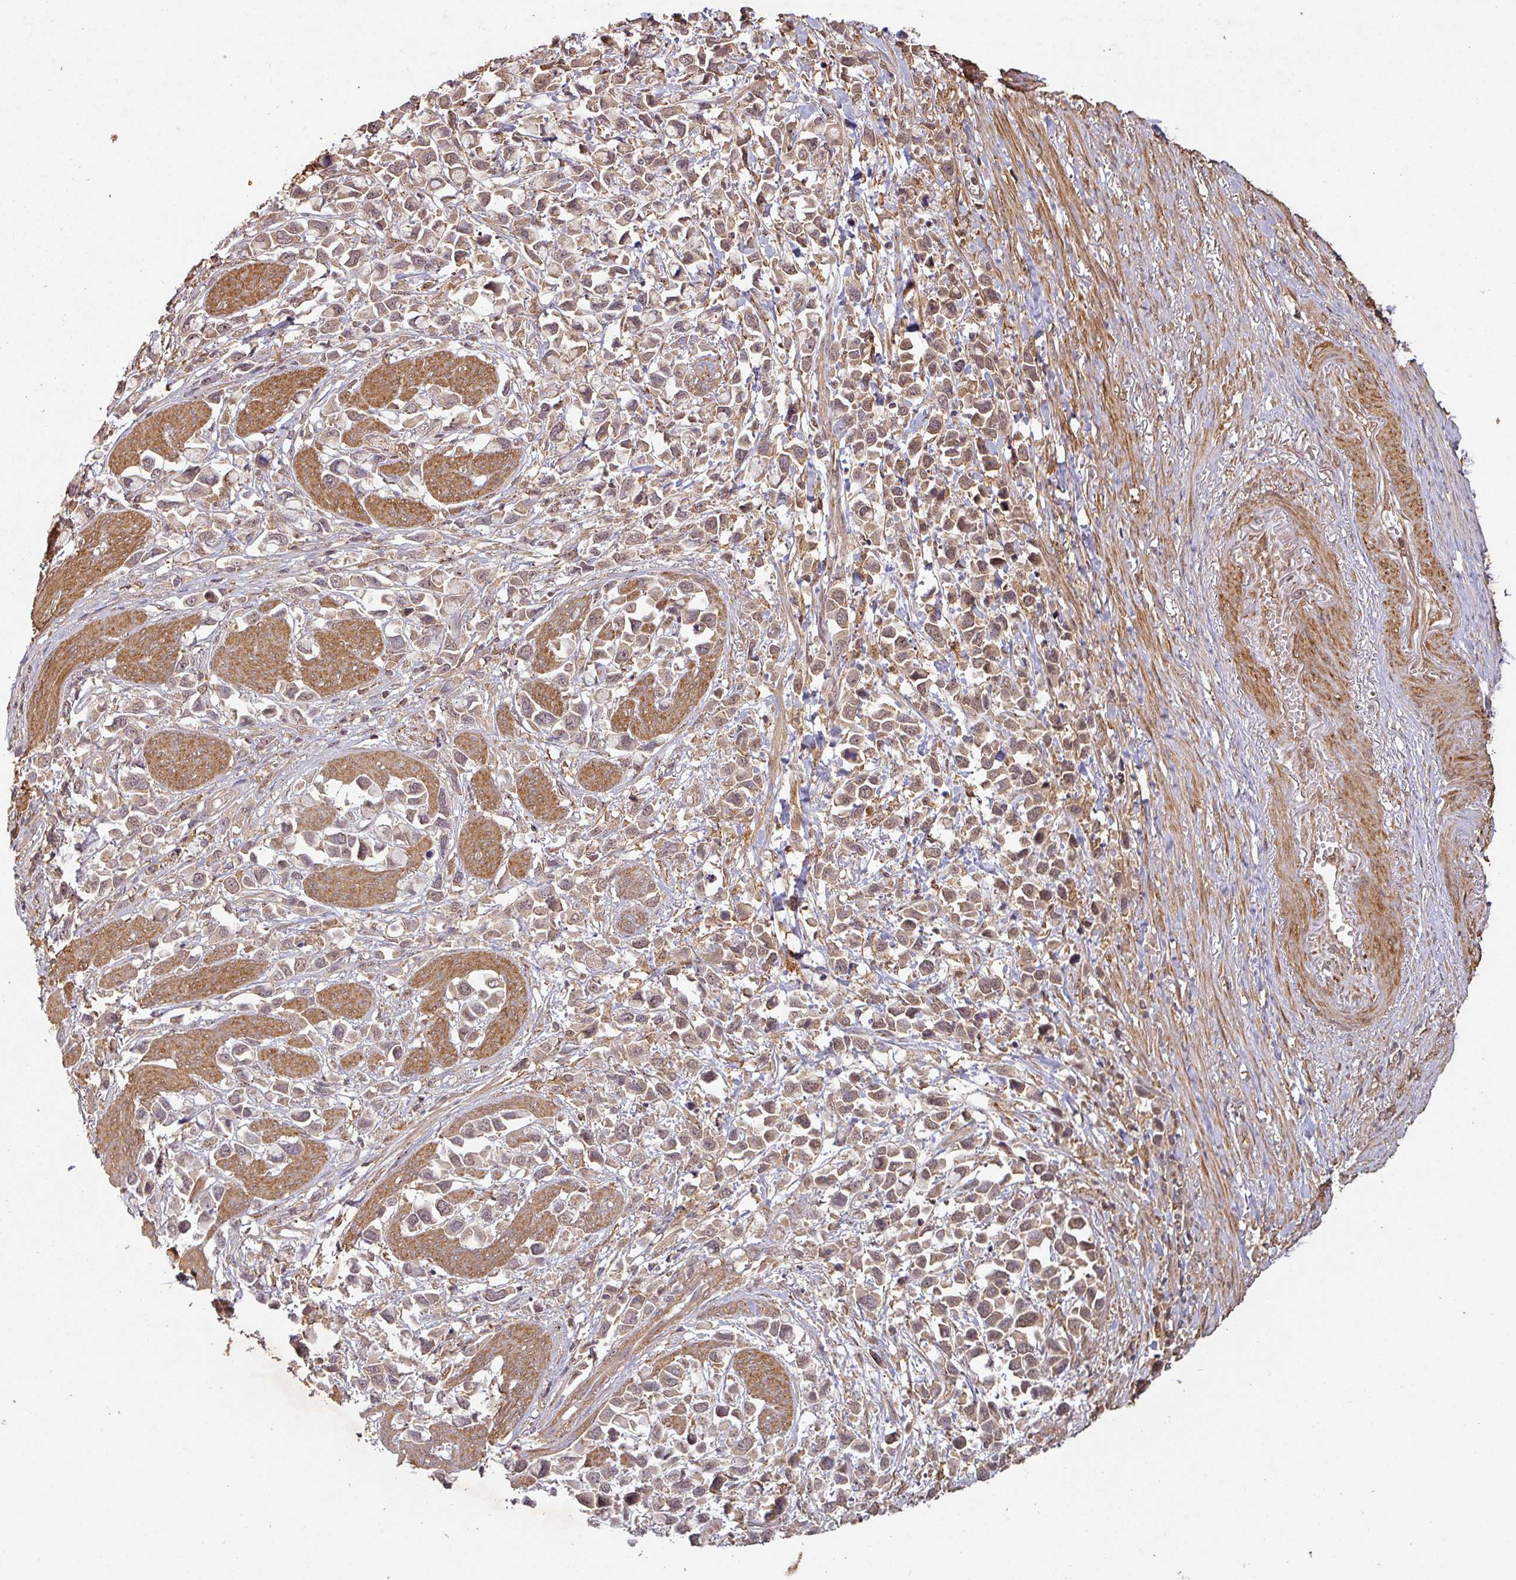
{"staining": {"intensity": "weak", "quantity": "25%-75%", "location": "cytoplasmic/membranous,nuclear"}, "tissue": "stomach cancer", "cell_type": "Tumor cells", "image_type": "cancer", "snomed": [{"axis": "morphology", "description": "Adenocarcinoma, NOS"}, {"axis": "topography", "description": "Stomach"}], "caption": "Stomach cancer was stained to show a protein in brown. There is low levels of weak cytoplasmic/membranous and nuclear positivity in about 25%-75% of tumor cells. (brown staining indicates protein expression, while blue staining denotes nuclei).", "gene": "ZNF322", "patient": {"sex": "female", "age": 81}}